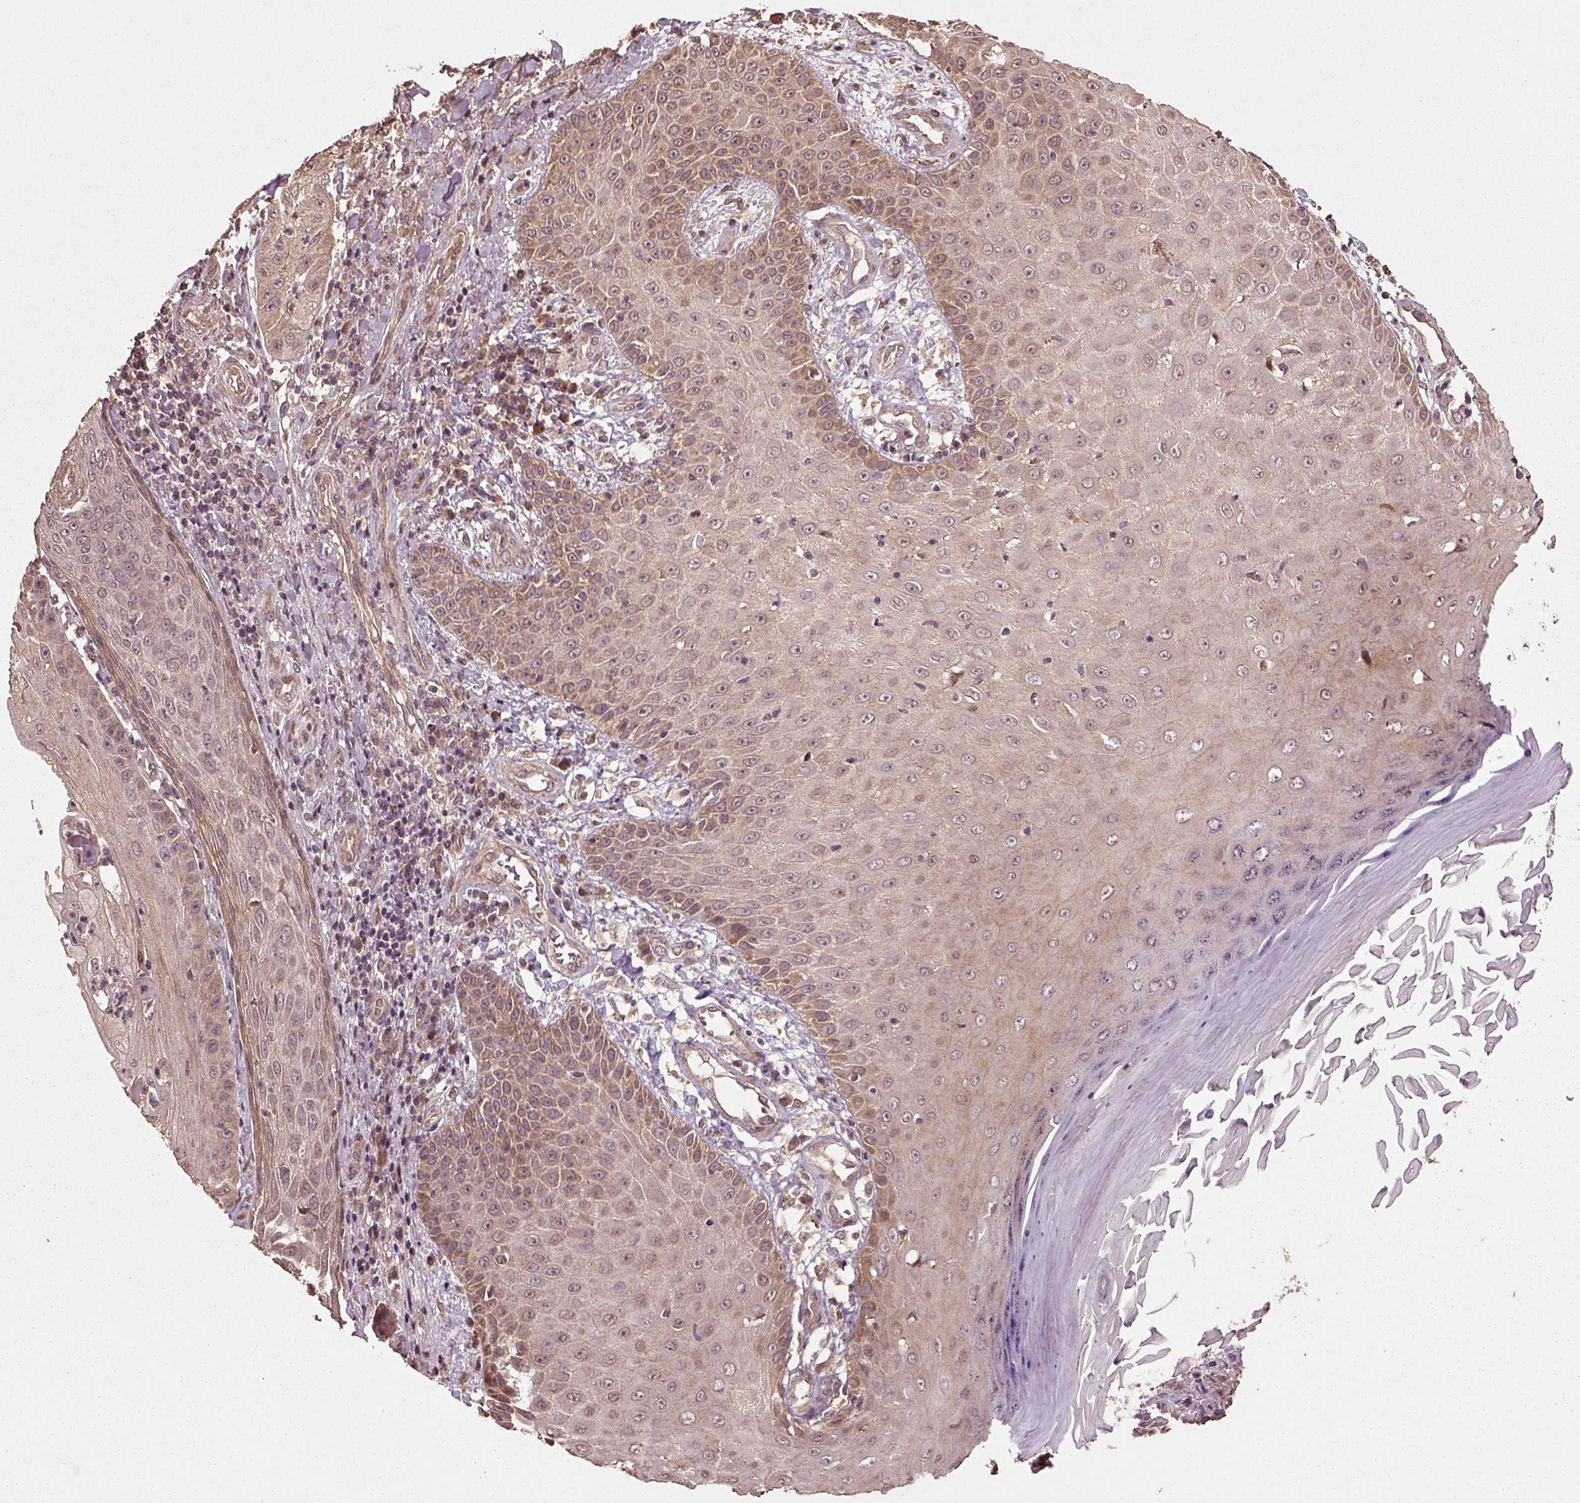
{"staining": {"intensity": "weak", "quantity": "25%-75%", "location": "cytoplasmic/membranous"}, "tissue": "skin cancer", "cell_type": "Tumor cells", "image_type": "cancer", "snomed": [{"axis": "morphology", "description": "Squamous cell carcinoma, NOS"}, {"axis": "topography", "description": "Skin"}], "caption": "Protein analysis of skin squamous cell carcinoma tissue shows weak cytoplasmic/membranous expression in about 25%-75% of tumor cells.", "gene": "ERV3-1", "patient": {"sex": "male", "age": 70}}